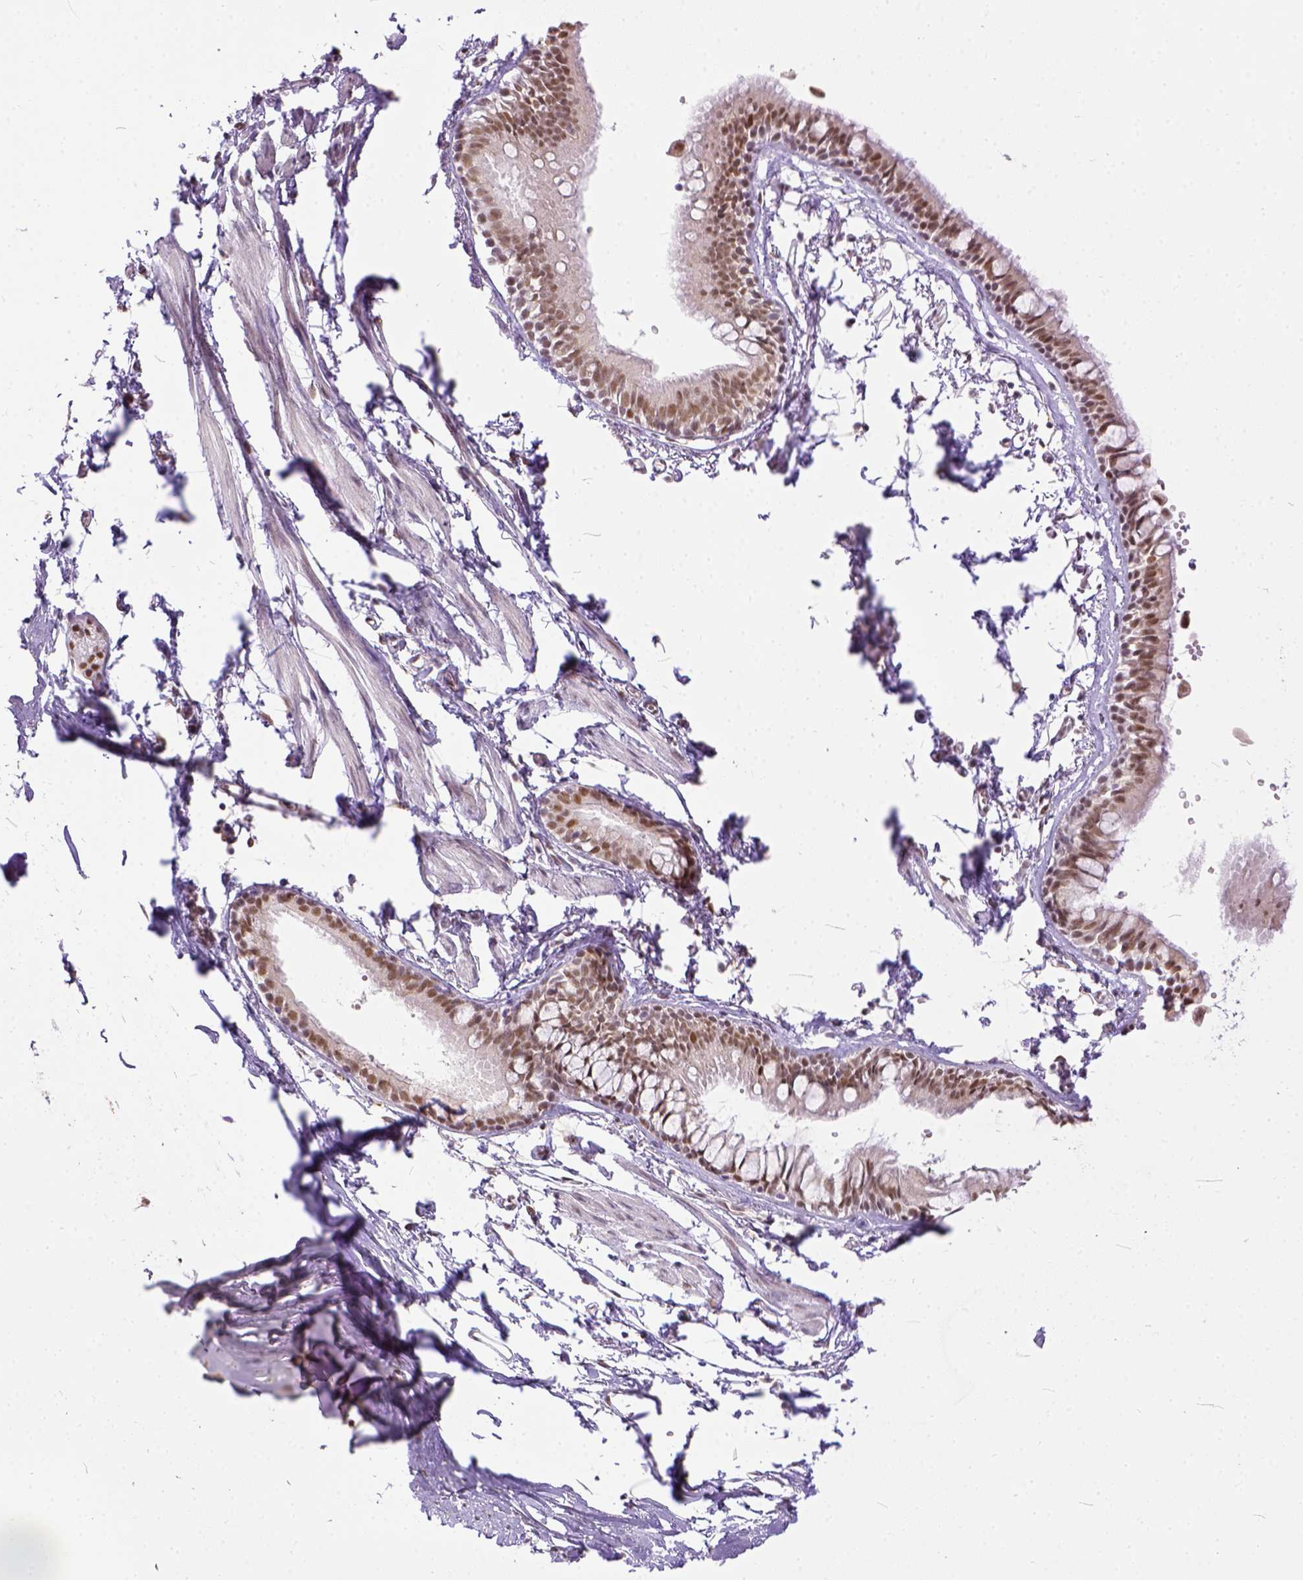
{"staining": {"intensity": "moderate", "quantity": ">75%", "location": "nuclear"}, "tissue": "bronchus", "cell_type": "Respiratory epithelial cells", "image_type": "normal", "snomed": [{"axis": "morphology", "description": "Normal tissue, NOS"}, {"axis": "topography", "description": "Cartilage tissue"}, {"axis": "topography", "description": "Bronchus"}], "caption": "Moderate nuclear protein staining is present in about >75% of respiratory epithelial cells in bronchus. (DAB (3,3'-diaminobenzidine) IHC with brightfield microscopy, high magnification).", "gene": "ERCC1", "patient": {"sex": "female", "age": 59}}